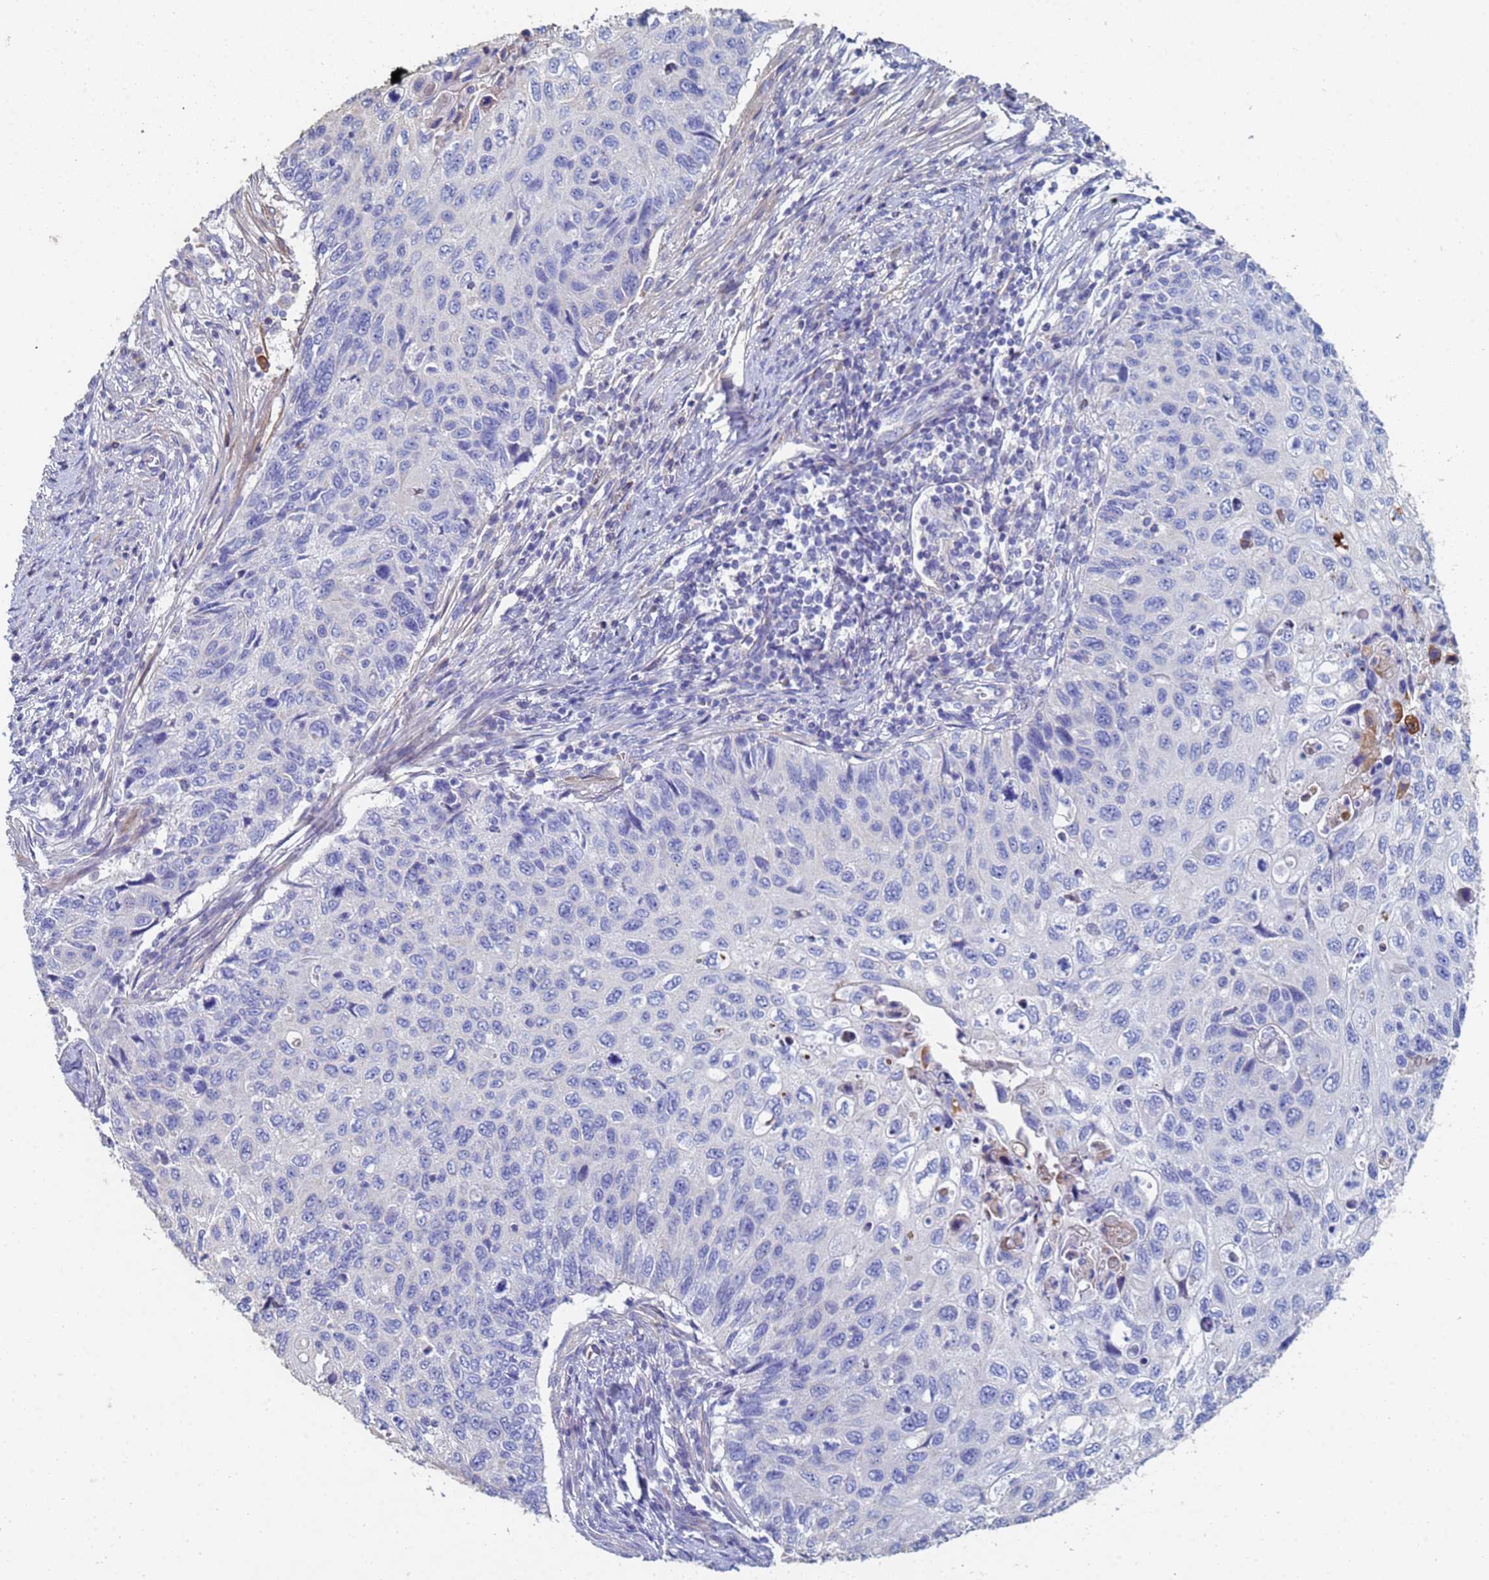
{"staining": {"intensity": "negative", "quantity": "none", "location": "none"}, "tissue": "cervical cancer", "cell_type": "Tumor cells", "image_type": "cancer", "snomed": [{"axis": "morphology", "description": "Squamous cell carcinoma, NOS"}, {"axis": "topography", "description": "Cervix"}], "caption": "This is a image of IHC staining of cervical squamous cell carcinoma, which shows no expression in tumor cells.", "gene": "ABCA8", "patient": {"sex": "female", "age": 70}}